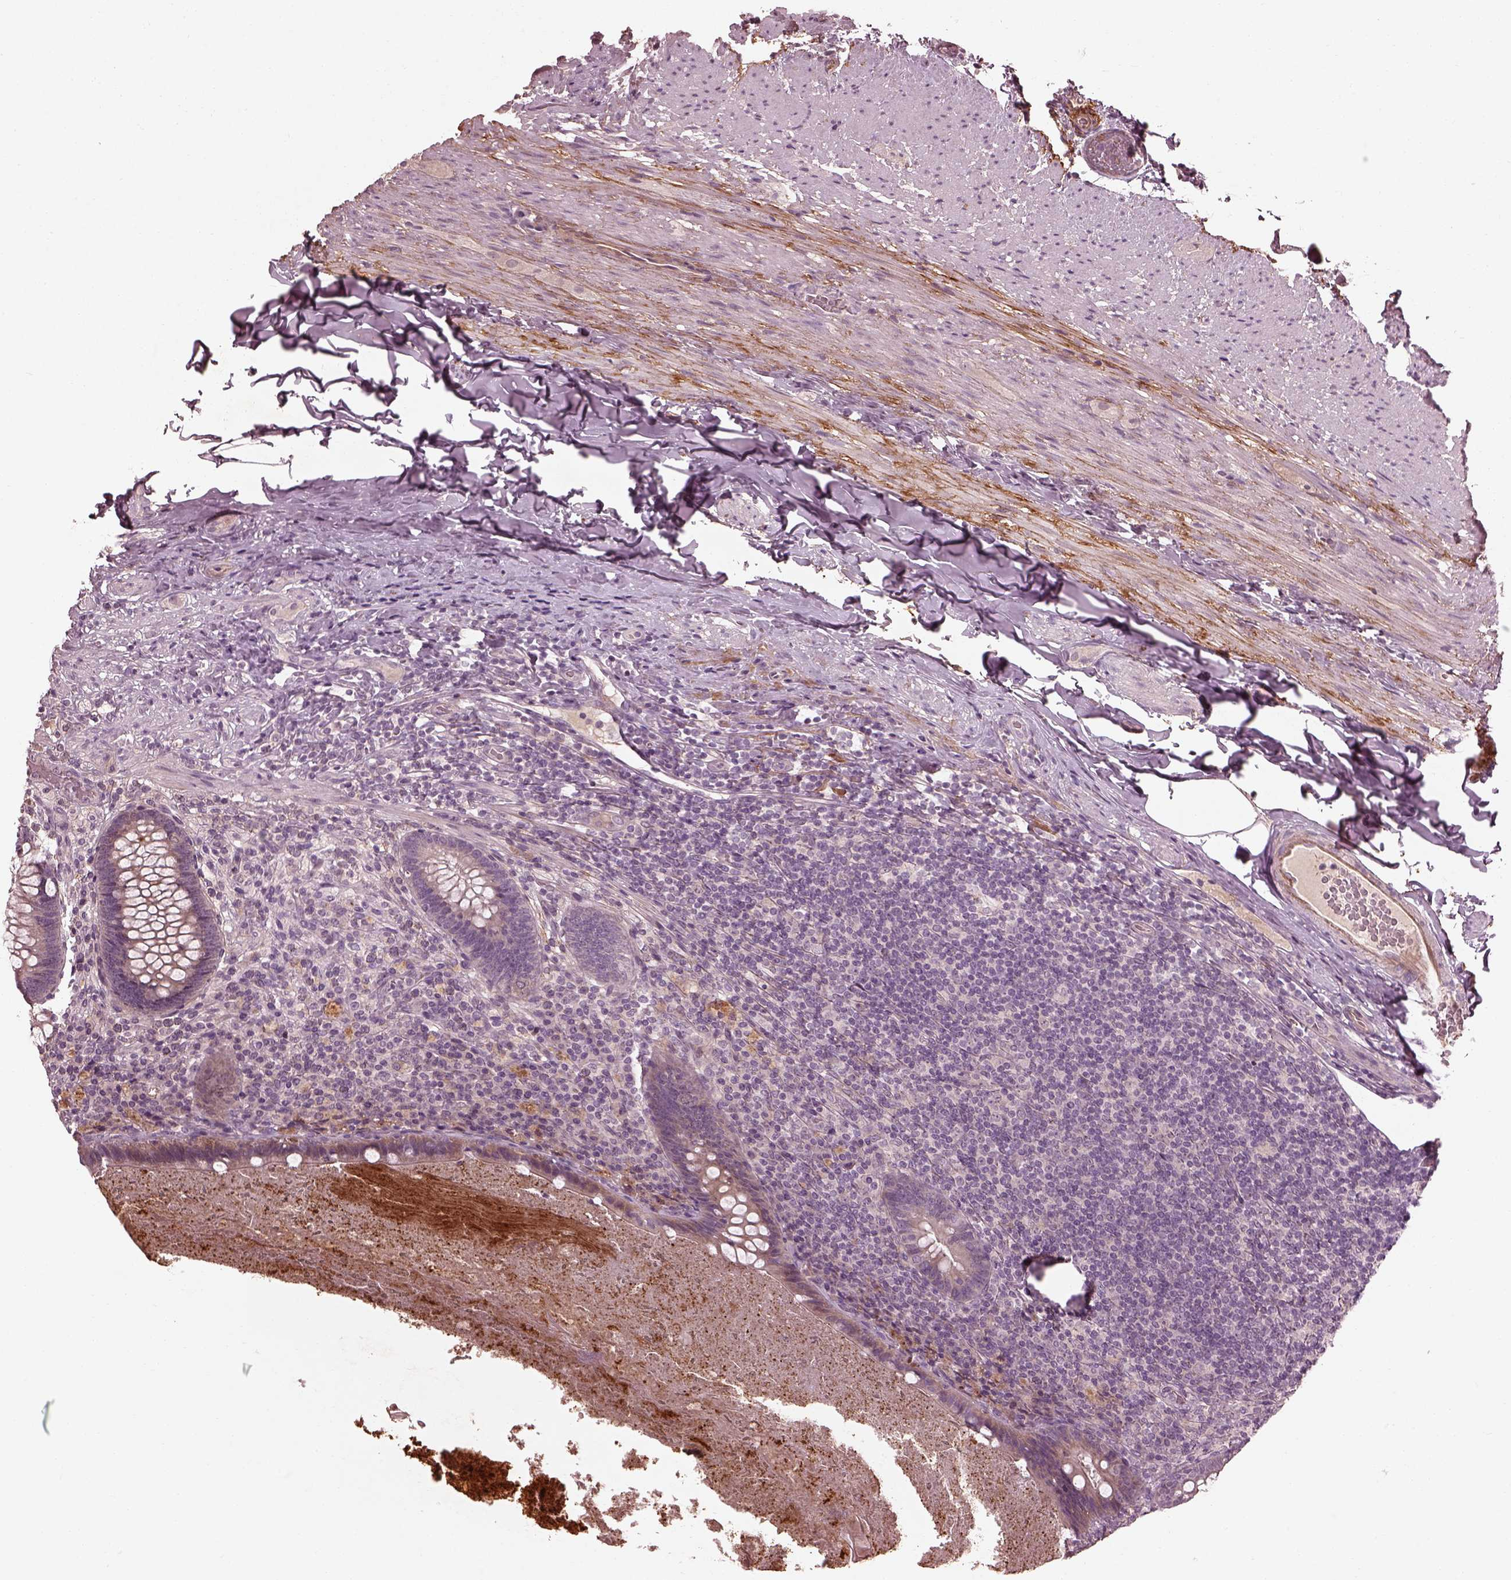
{"staining": {"intensity": "weak", "quantity": "<25%", "location": "cytoplasmic/membranous"}, "tissue": "appendix", "cell_type": "Glandular cells", "image_type": "normal", "snomed": [{"axis": "morphology", "description": "Normal tissue, NOS"}, {"axis": "topography", "description": "Appendix"}], "caption": "Immunohistochemistry image of normal human appendix stained for a protein (brown), which reveals no expression in glandular cells. The staining was performed using DAB (3,3'-diaminobenzidine) to visualize the protein expression in brown, while the nuclei were stained in blue with hematoxylin (Magnification: 20x).", "gene": "EFEMP1", "patient": {"sex": "male", "age": 47}}